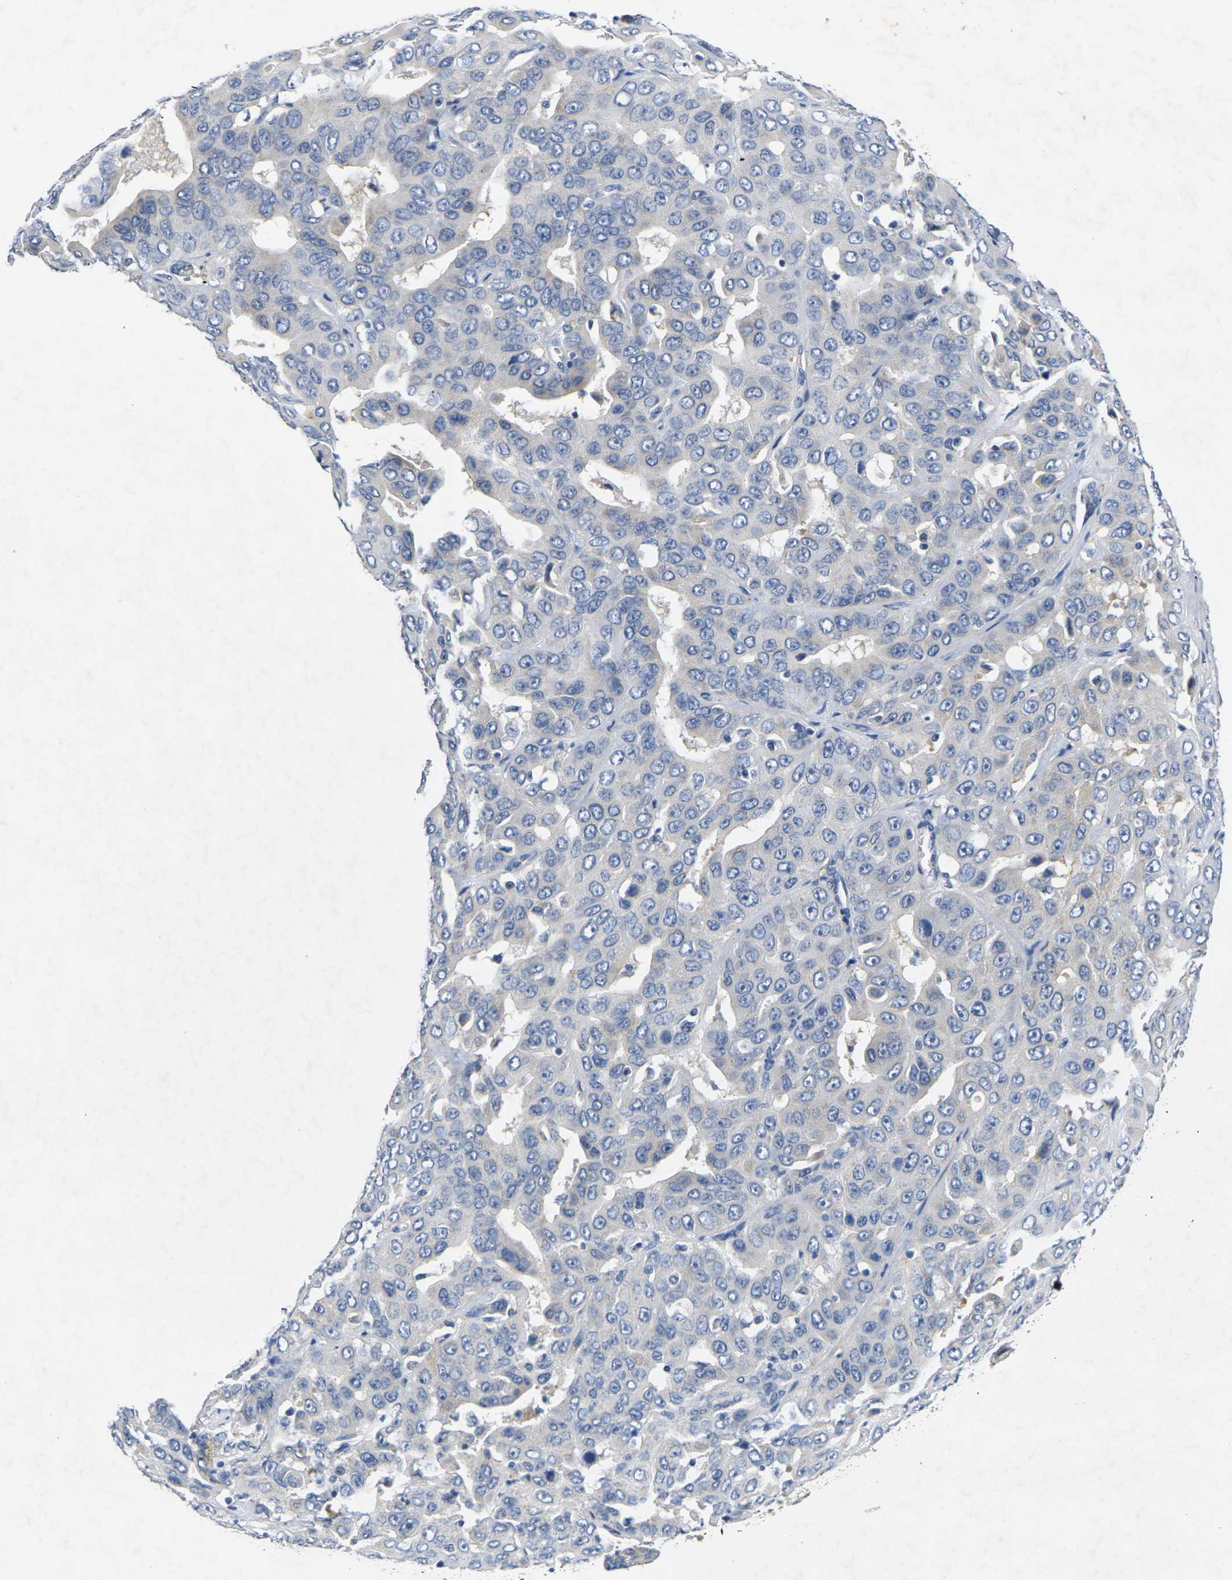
{"staining": {"intensity": "negative", "quantity": "none", "location": "none"}, "tissue": "liver cancer", "cell_type": "Tumor cells", "image_type": "cancer", "snomed": [{"axis": "morphology", "description": "Cholangiocarcinoma"}, {"axis": "topography", "description": "Liver"}], "caption": "There is no significant expression in tumor cells of liver cancer. (Stains: DAB (3,3'-diaminobenzidine) immunohistochemistry (IHC) with hematoxylin counter stain, Microscopy: brightfield microscopy at high magnification).", "gene": "NOCT", "patient": {"sex": "female", "age": 52}}